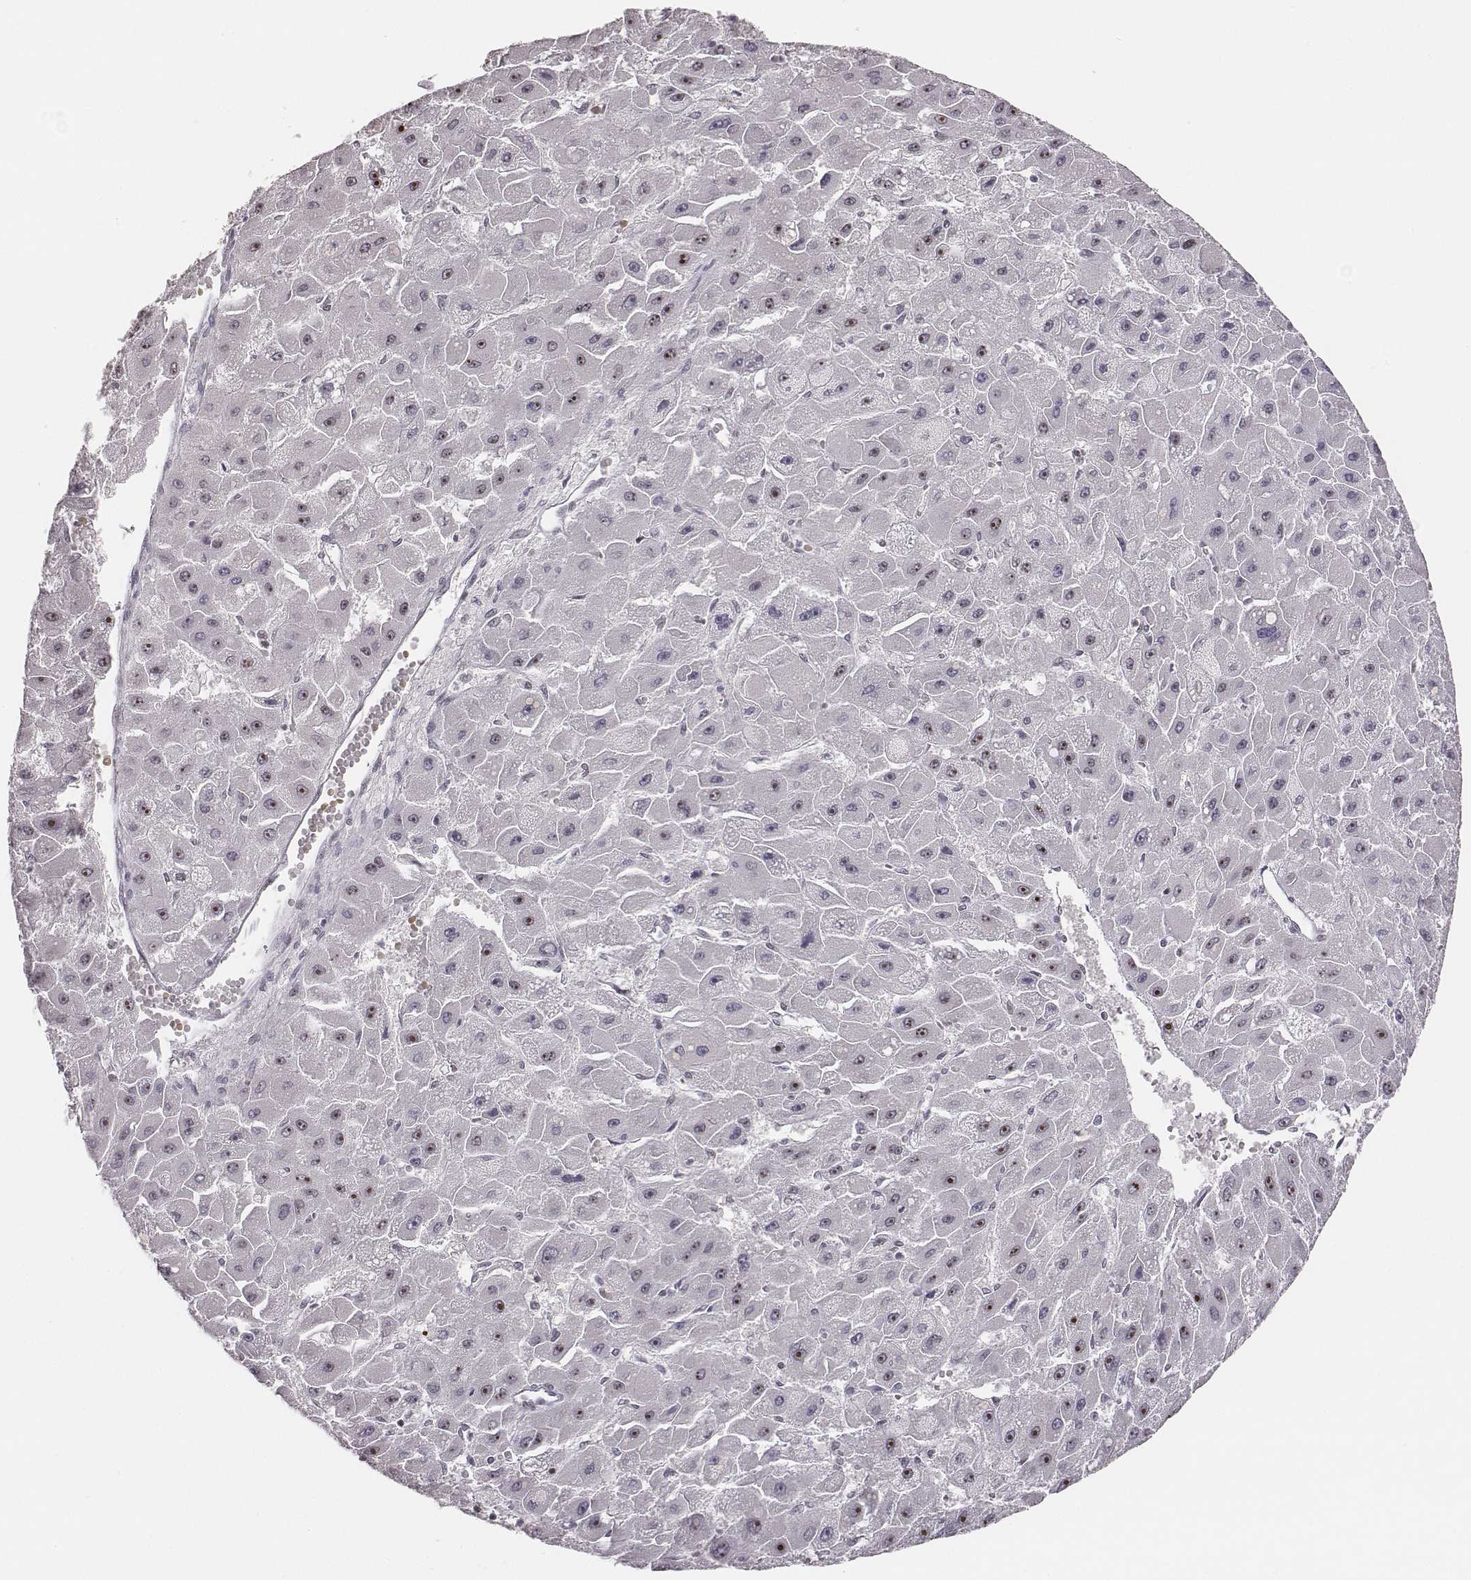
{"staining": {"intensity": "strong", "quantity": ">75%", "location": "nuclear"}, "tissue": "liver cancer", "cell_type": "Tumor cells", "image_type": "cancer", "snomed": [{"axis": "morphology", "description": "Carcinoma, Hepatocellular, NOS"}, {"axis": "topography", "description": "Liver"}], "caption": "High-power microscopy captured an IHC image of liver cancer, revealing strong nuclear expression in approximately >75% of tumor cells.", "gene": "NIFK", "patient": {"sex": "female", "age": 25}}